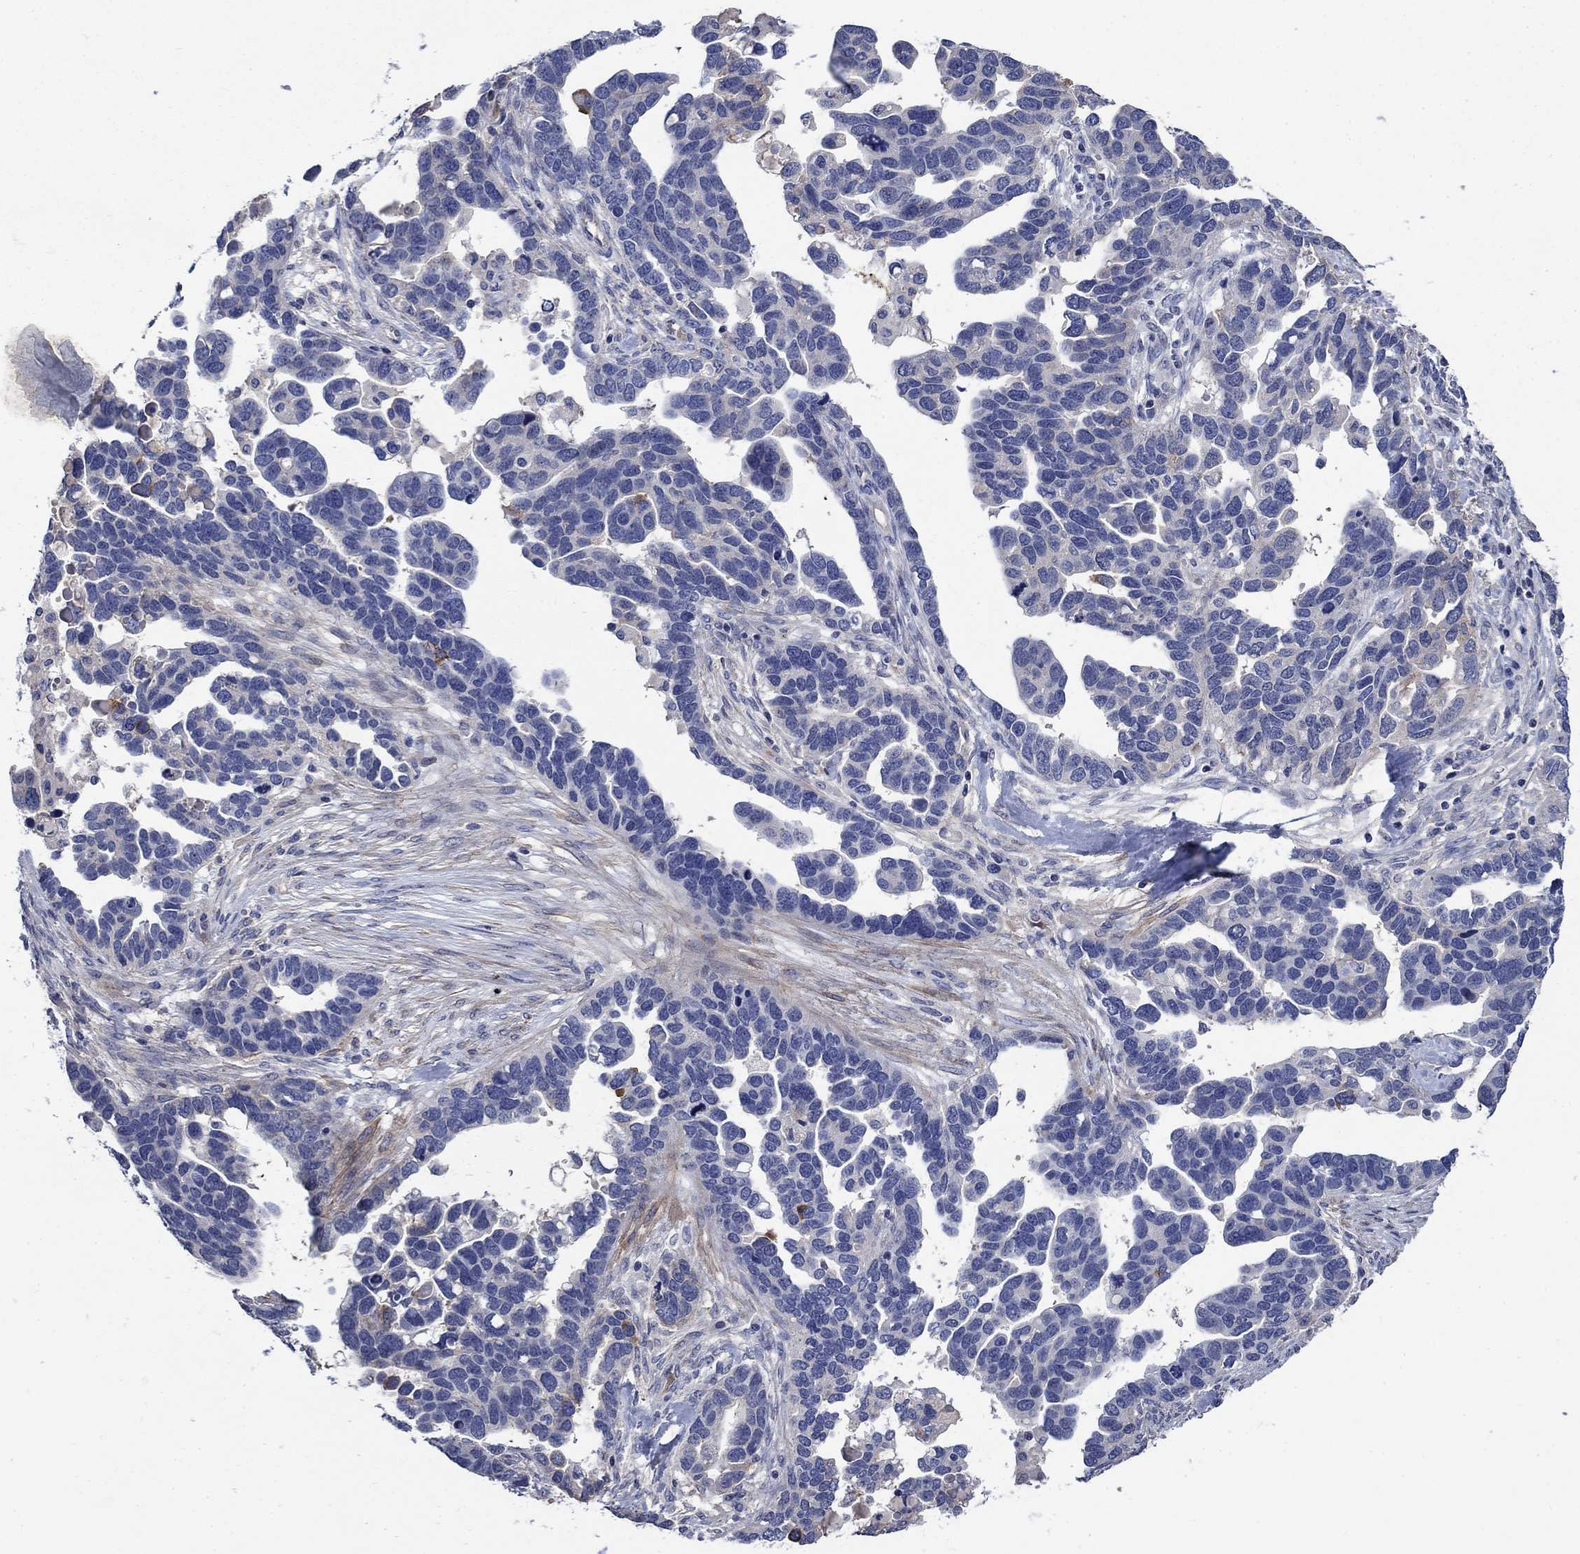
{"staining": {"intensity": "negative", "quantity": "none", "location": "none"}, "tissue": "ovarian cancer", "cell_type": "Tumor cells", "image_type": "cancer", "snomed": [{"axis": "morphology", "description": "Cystadenocarcinoma, serous, NOS"}, {"axis": "topography", "description": "Ovary"}], "caption": "Protein analysis of ovarian cancer shows no significant positivity in tumor cells. (Stains: DAB (3,3'-diaminobenzidine) immunohistochemistry (IHC) with hematoxylin counter stain, Microscopy: brightfield microscopy at high magnification).", "gene": "FLNC", "patient": {"sex": "female", "age": 54}}